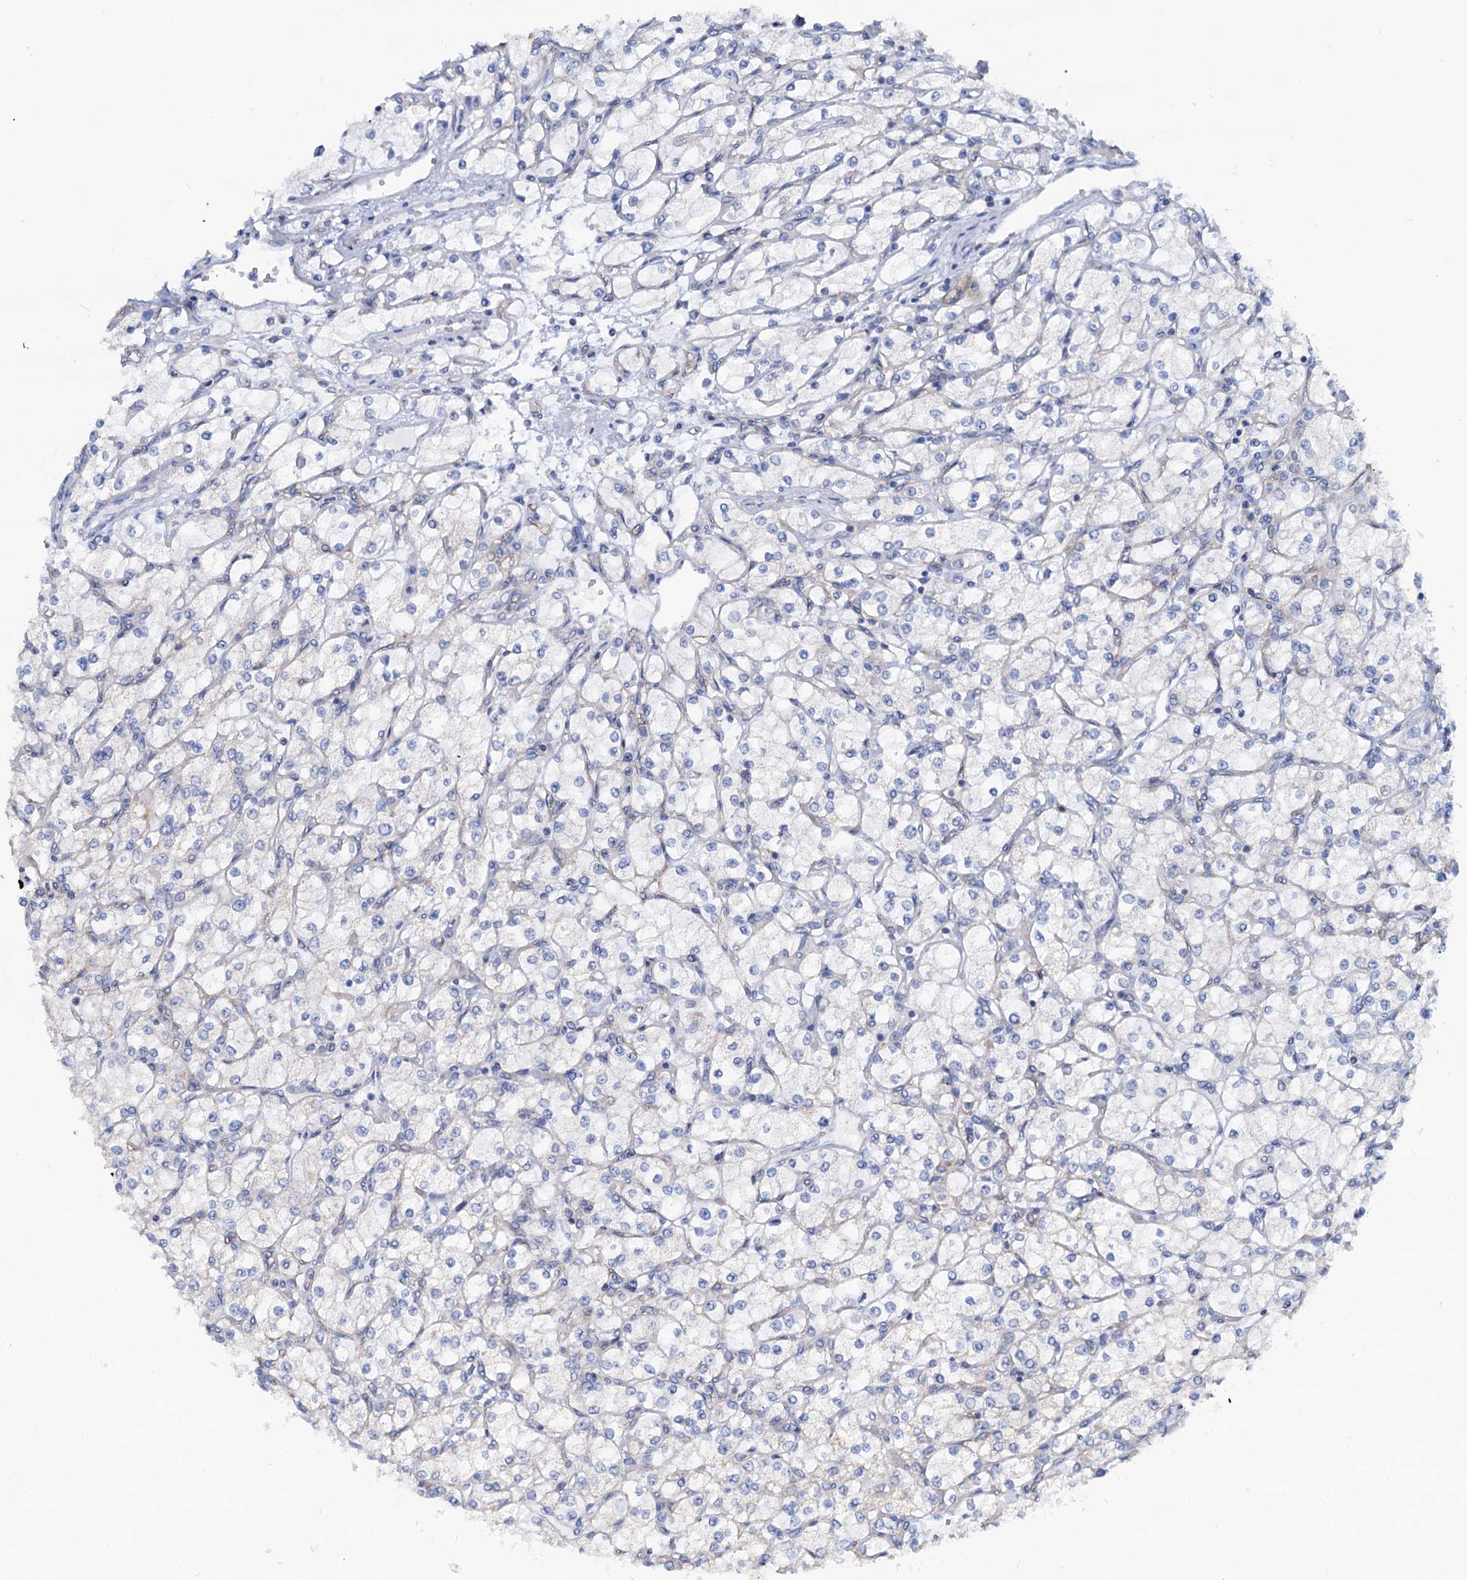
{"staining": {"intensity": "negative", "quantity": "none", "location": "none"}, "tissue": "renal cancer", "cell_type": "Tumor cells", "image_type": "cancer", "snomed": [{"axis": "morphology", "description": "Adenocarcinoma, NOS"}, {"axis": "topography", "description": "Kidney"}], "caption": "A high-resolution image shows immunohistochemistry (IHC) staining of renal adenocarcinoma, which exhibits no significant positivity in tumor cells.", "gene": "SLC1A3", "patient": {"sex": "male", "age": 80}}